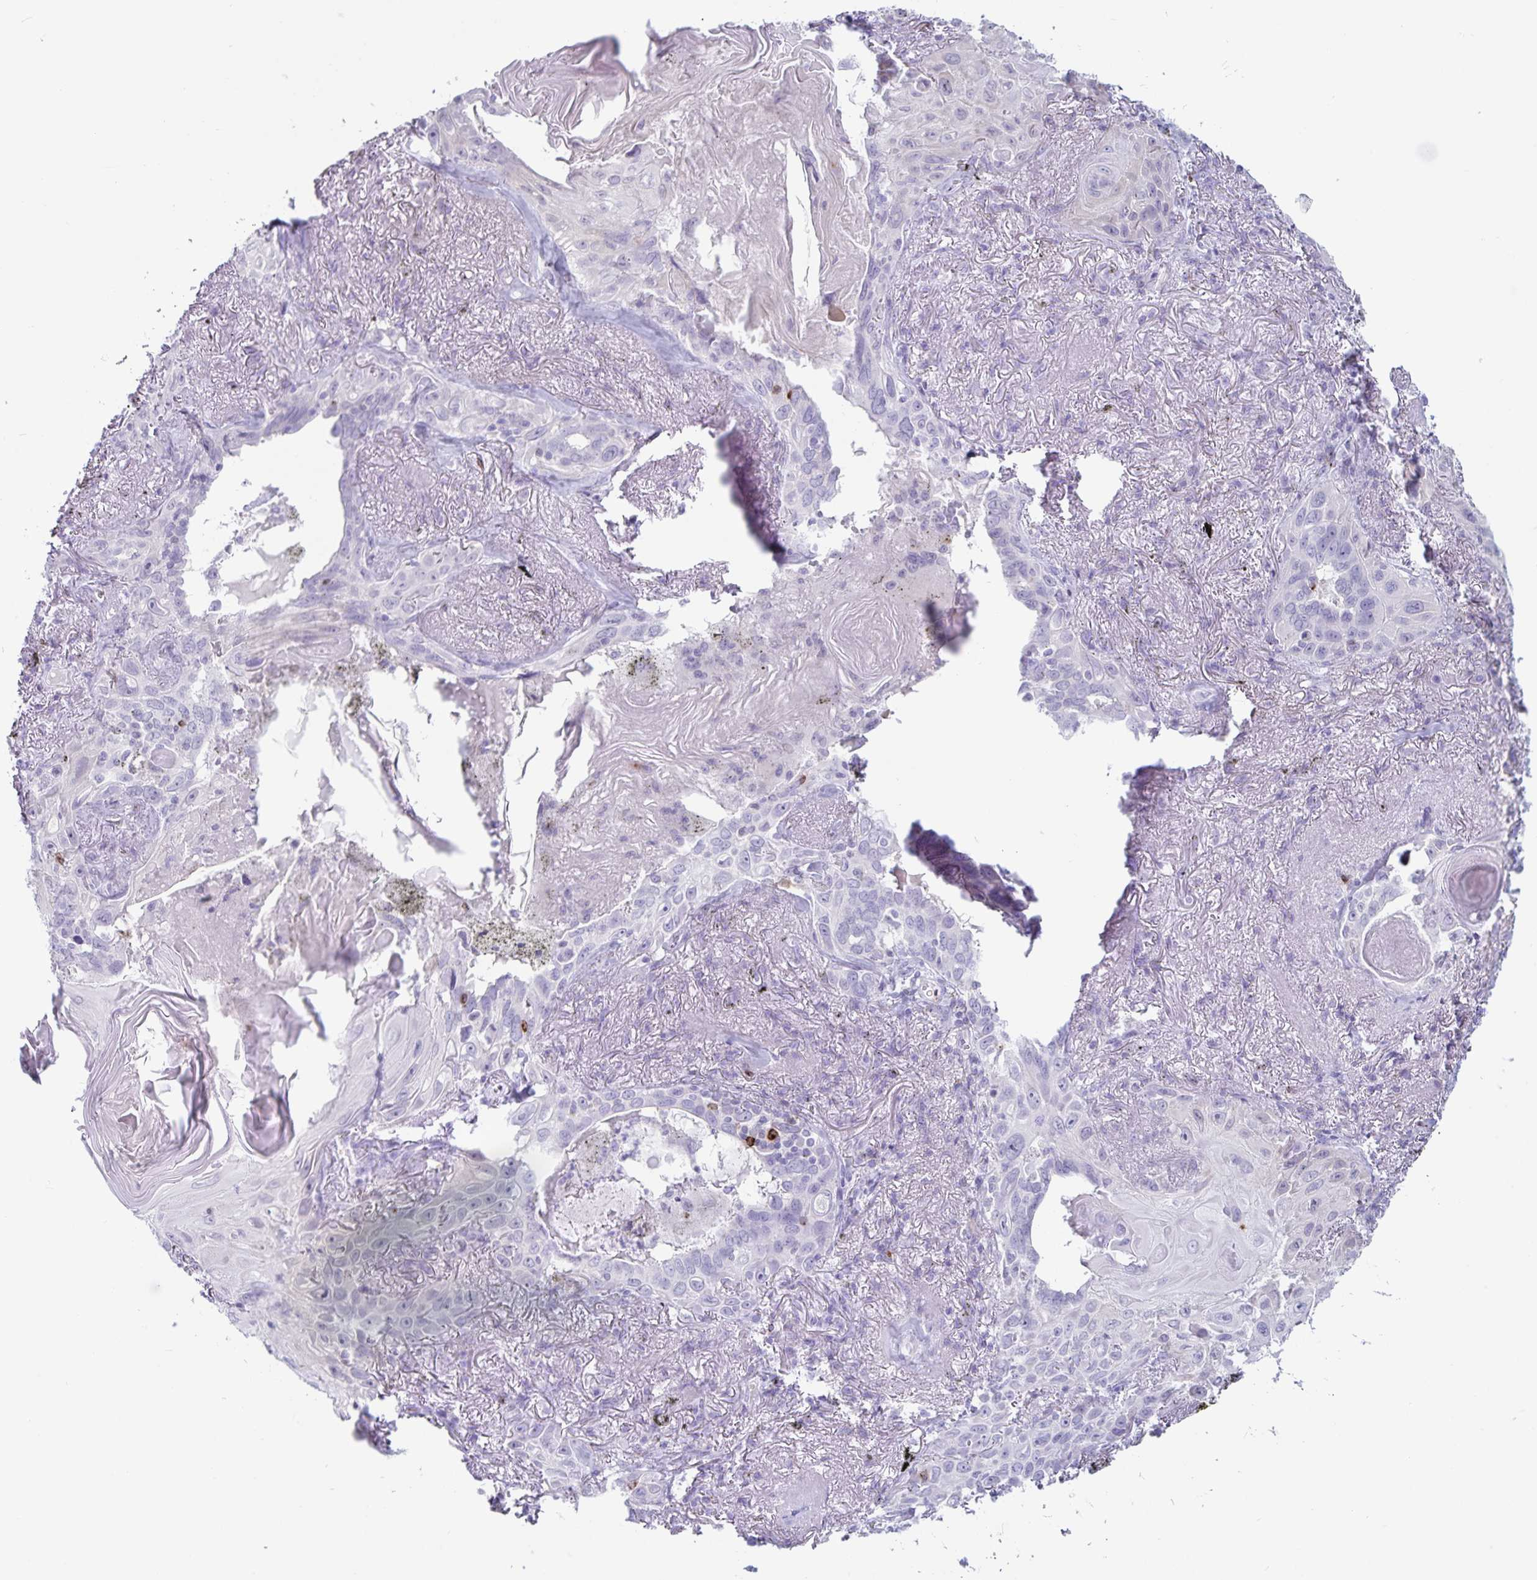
{"staining": {"intensity": "negative", "quantity": "none", "location": "none"}, "tissue": "lung cancer", "cell_type": "Tumor cells", "image_type": "cancer", "snomed": [{"axis": "morphology", "description": "Squamous cell carcinoma, NOS"}, {"axis": "topography", "description": "Lung"}], "caption": "High magnification brightfield microscopy of lung cancer stained with DAB (brown) and counterstained with hematoxylin (blue): tumor cells show no significant expression. The staining was performed using DAB (3,3'-diaminobenzidine) to visualize the protein expression in brown, while the nuclei were stained in blue with hematoxylin (Magnification: 20x).", "gene": "GNLY", "patient": {"sex": "male", "age": 79}}